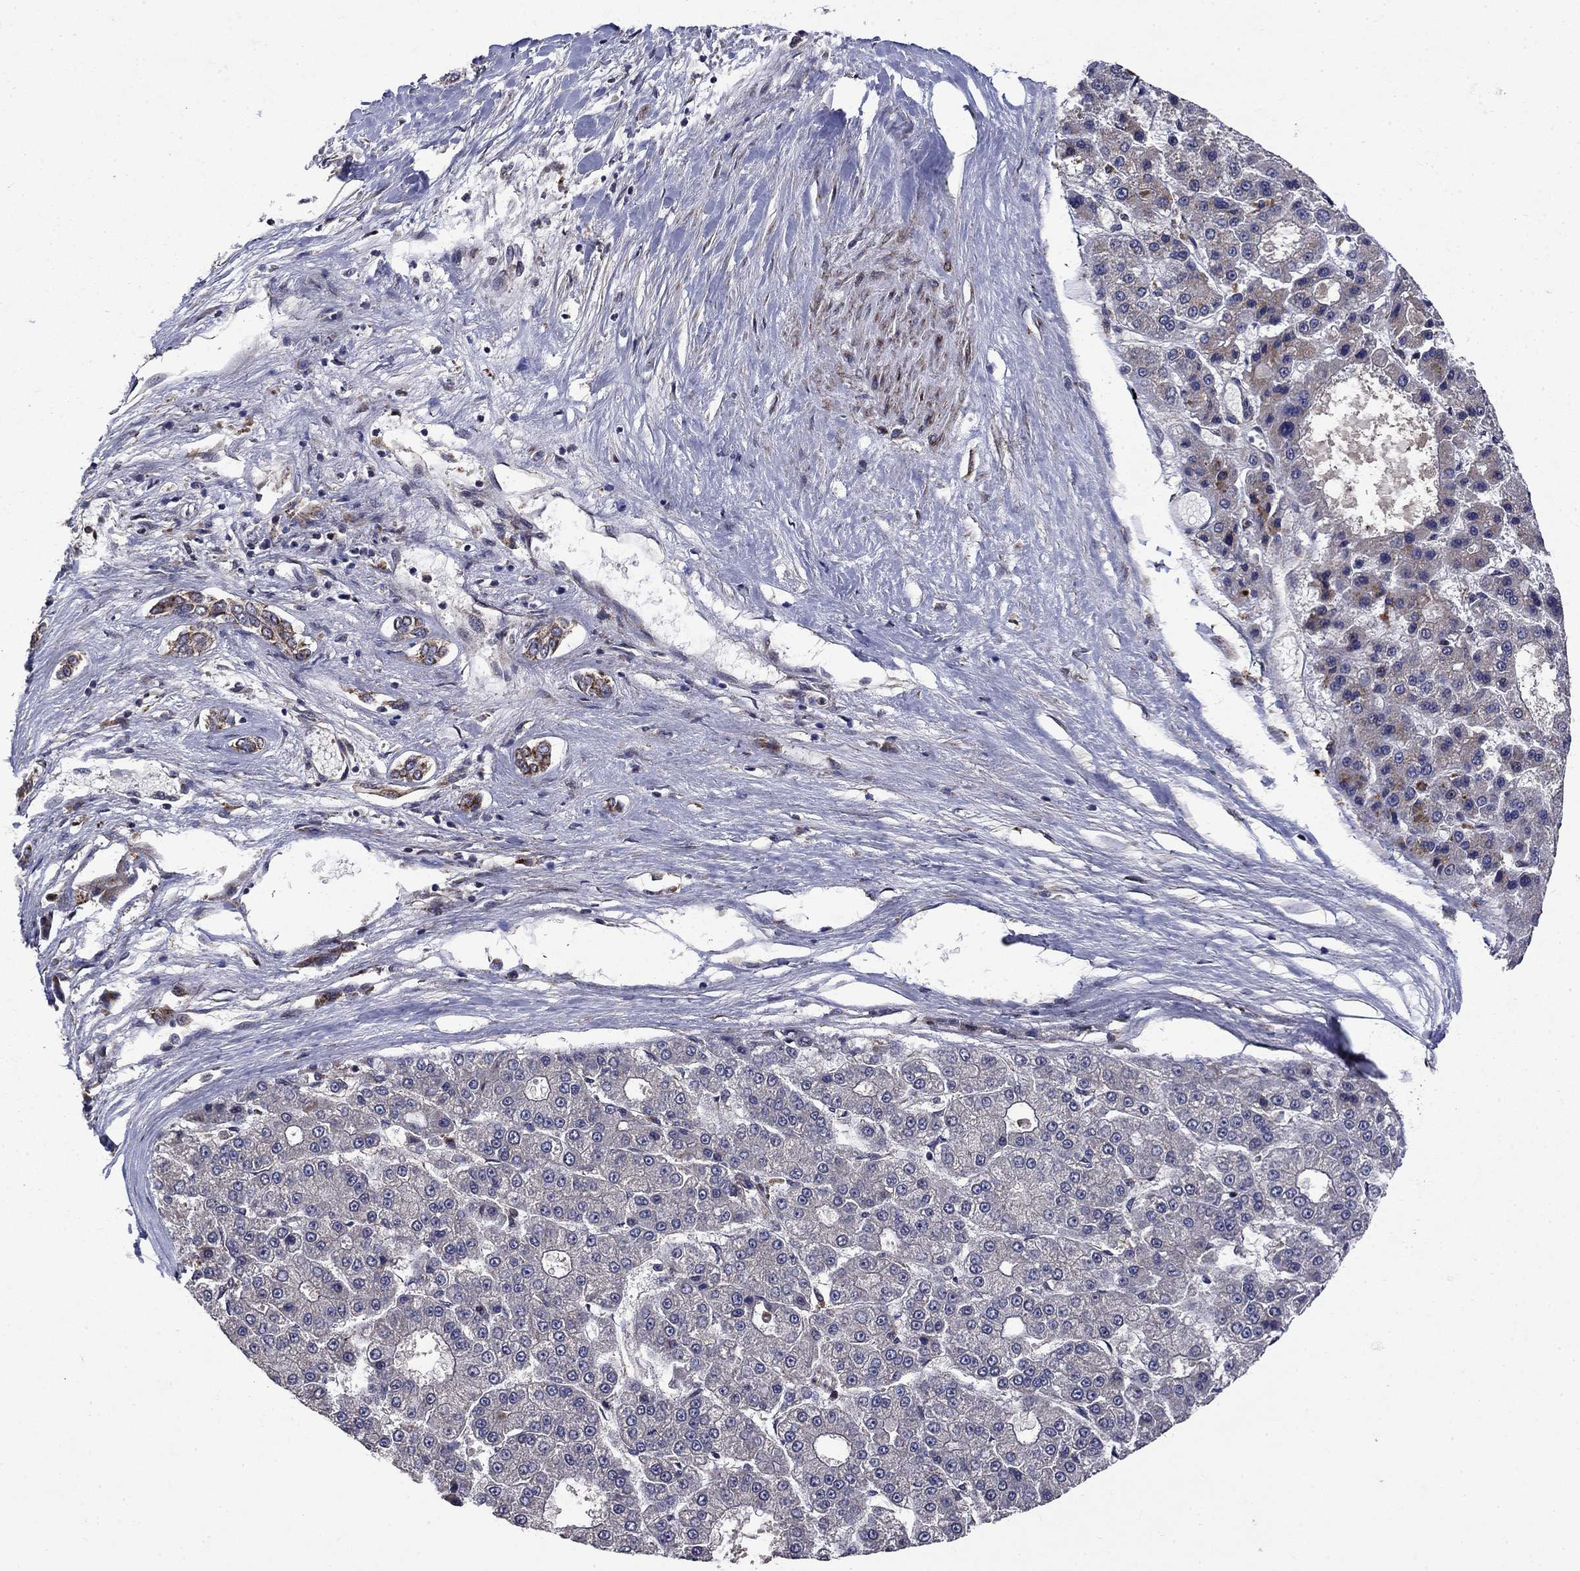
{"staining": {"intensity": "weak", "quantity": "<25%", "location": "cytoplasmic/membranous"}, "tissue": "liver cancer", "cell_type": "Tumor cells", "image_type": "cancer", "snomed": [{"axis": "morphology", "description": "Carcinoma, Hepatocellular, NOS"}, {"axis": "topography", "description": "Liver"}], "caption": "Tumor cells show no significant protein positivity in liver cancer (hepatocellular carcinoma).", "gene": "AGTPBP1", "patient": {"sex": "male", "age": 70}}